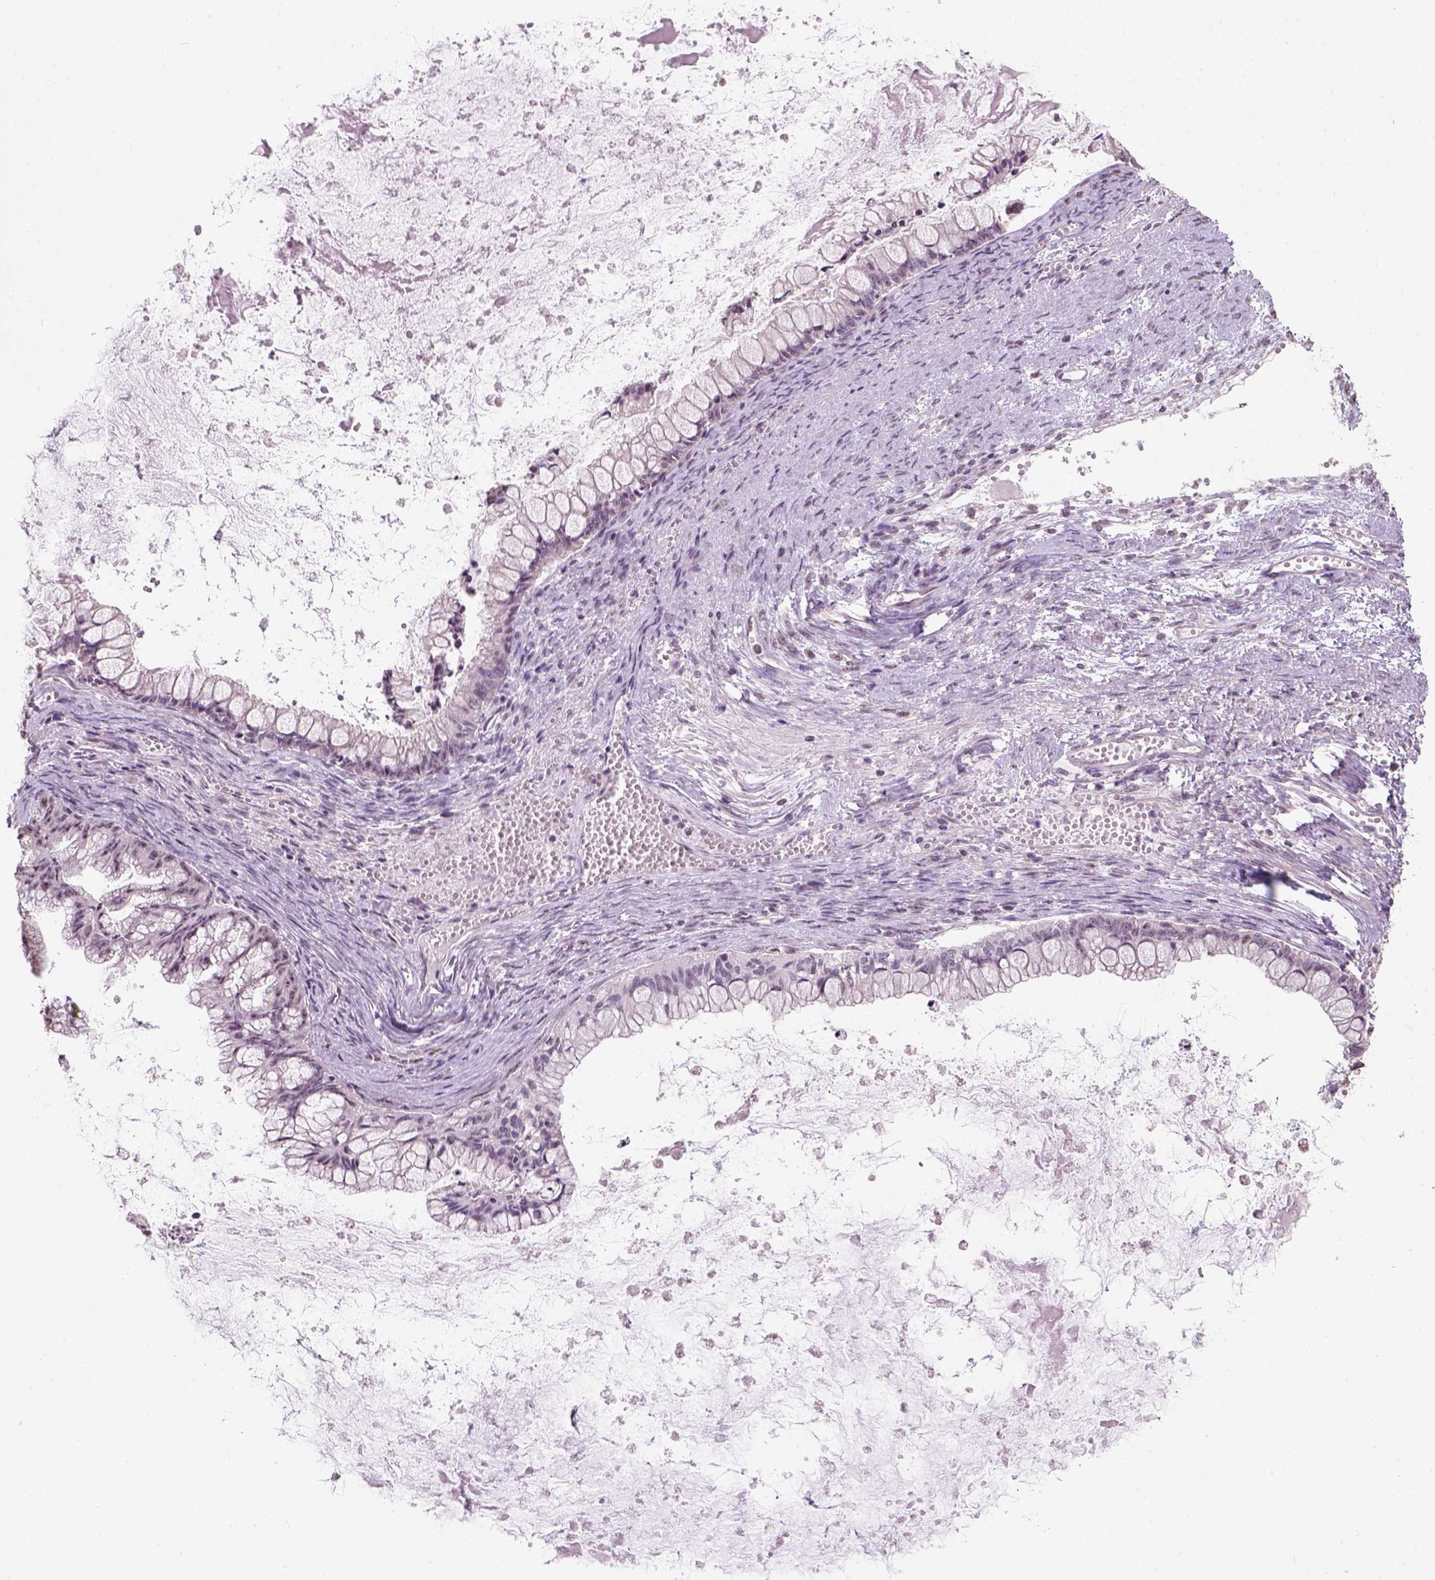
{"staining": {"intensity": "negative", "quantity": "none", "location": "none"}, "tissue": "ovarian cancer", "cell_type": "Tumor cells", "image_type": "cancer", "snomed": [{"axis": "morphology", "description": "Cystadenocarcinoma, mucinous, NOS"}, {"axis": "topography", "description": "Ovary"}], "caption": "Tumor cells are negative for brown protein staining in ovarian cancer.", "gene": "DDX50", "patient": {"sex": "female", "age": 67}}